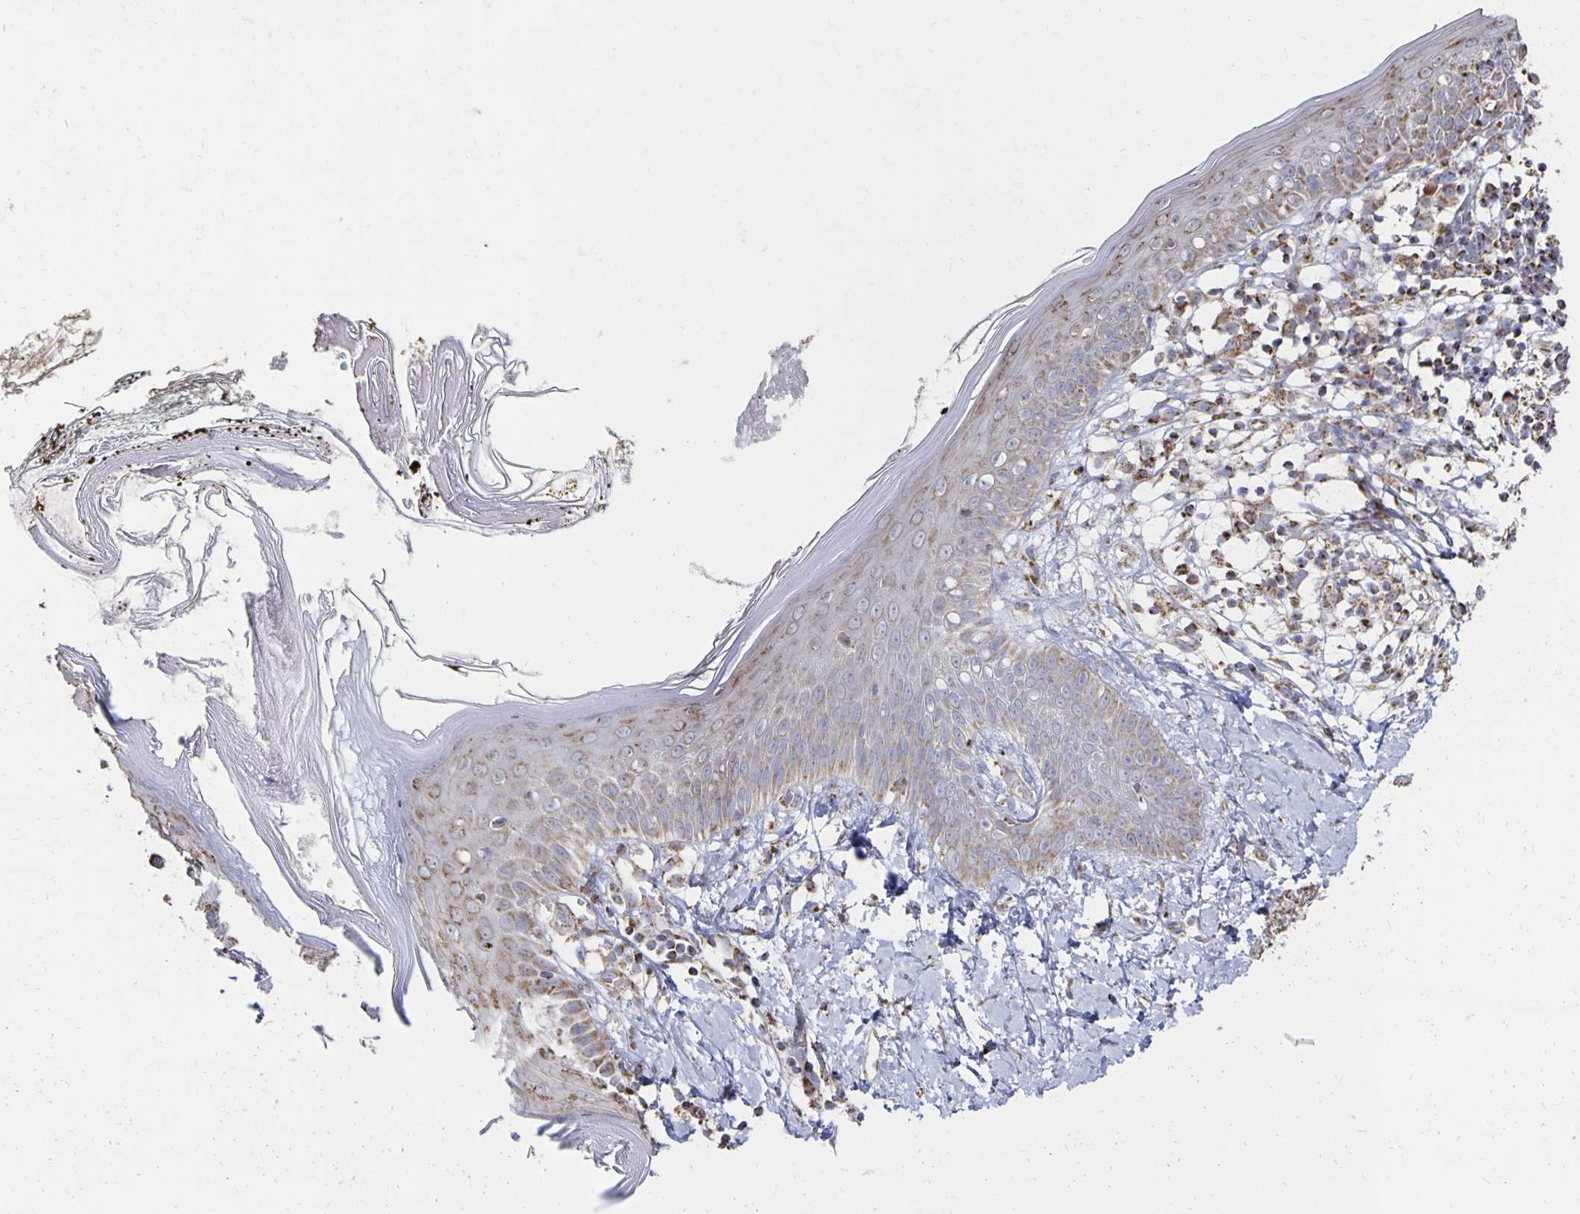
{"staining": {"intensity": "moderate", "quantity": "25%-75%", "location": "cytoplasmic/membranous"}, "tissue": "skin", "cell_type": "Fibroblasts", "image_type": "normal", "snomed": [{"axis": "morphology", "description": "Normal tissue, NOS"}, {"axis": "topography", "description": "Skin"}], "caption": "A high-resolution micrograph shows immunohistochemistry staining of unremarkable skin, which exhibits moderate cytoplasmic/membranous staining in approximately 25%-75% of fibroblasts.", "gene": "NKX2", "patient": {"sex": "female", "age": 34}}